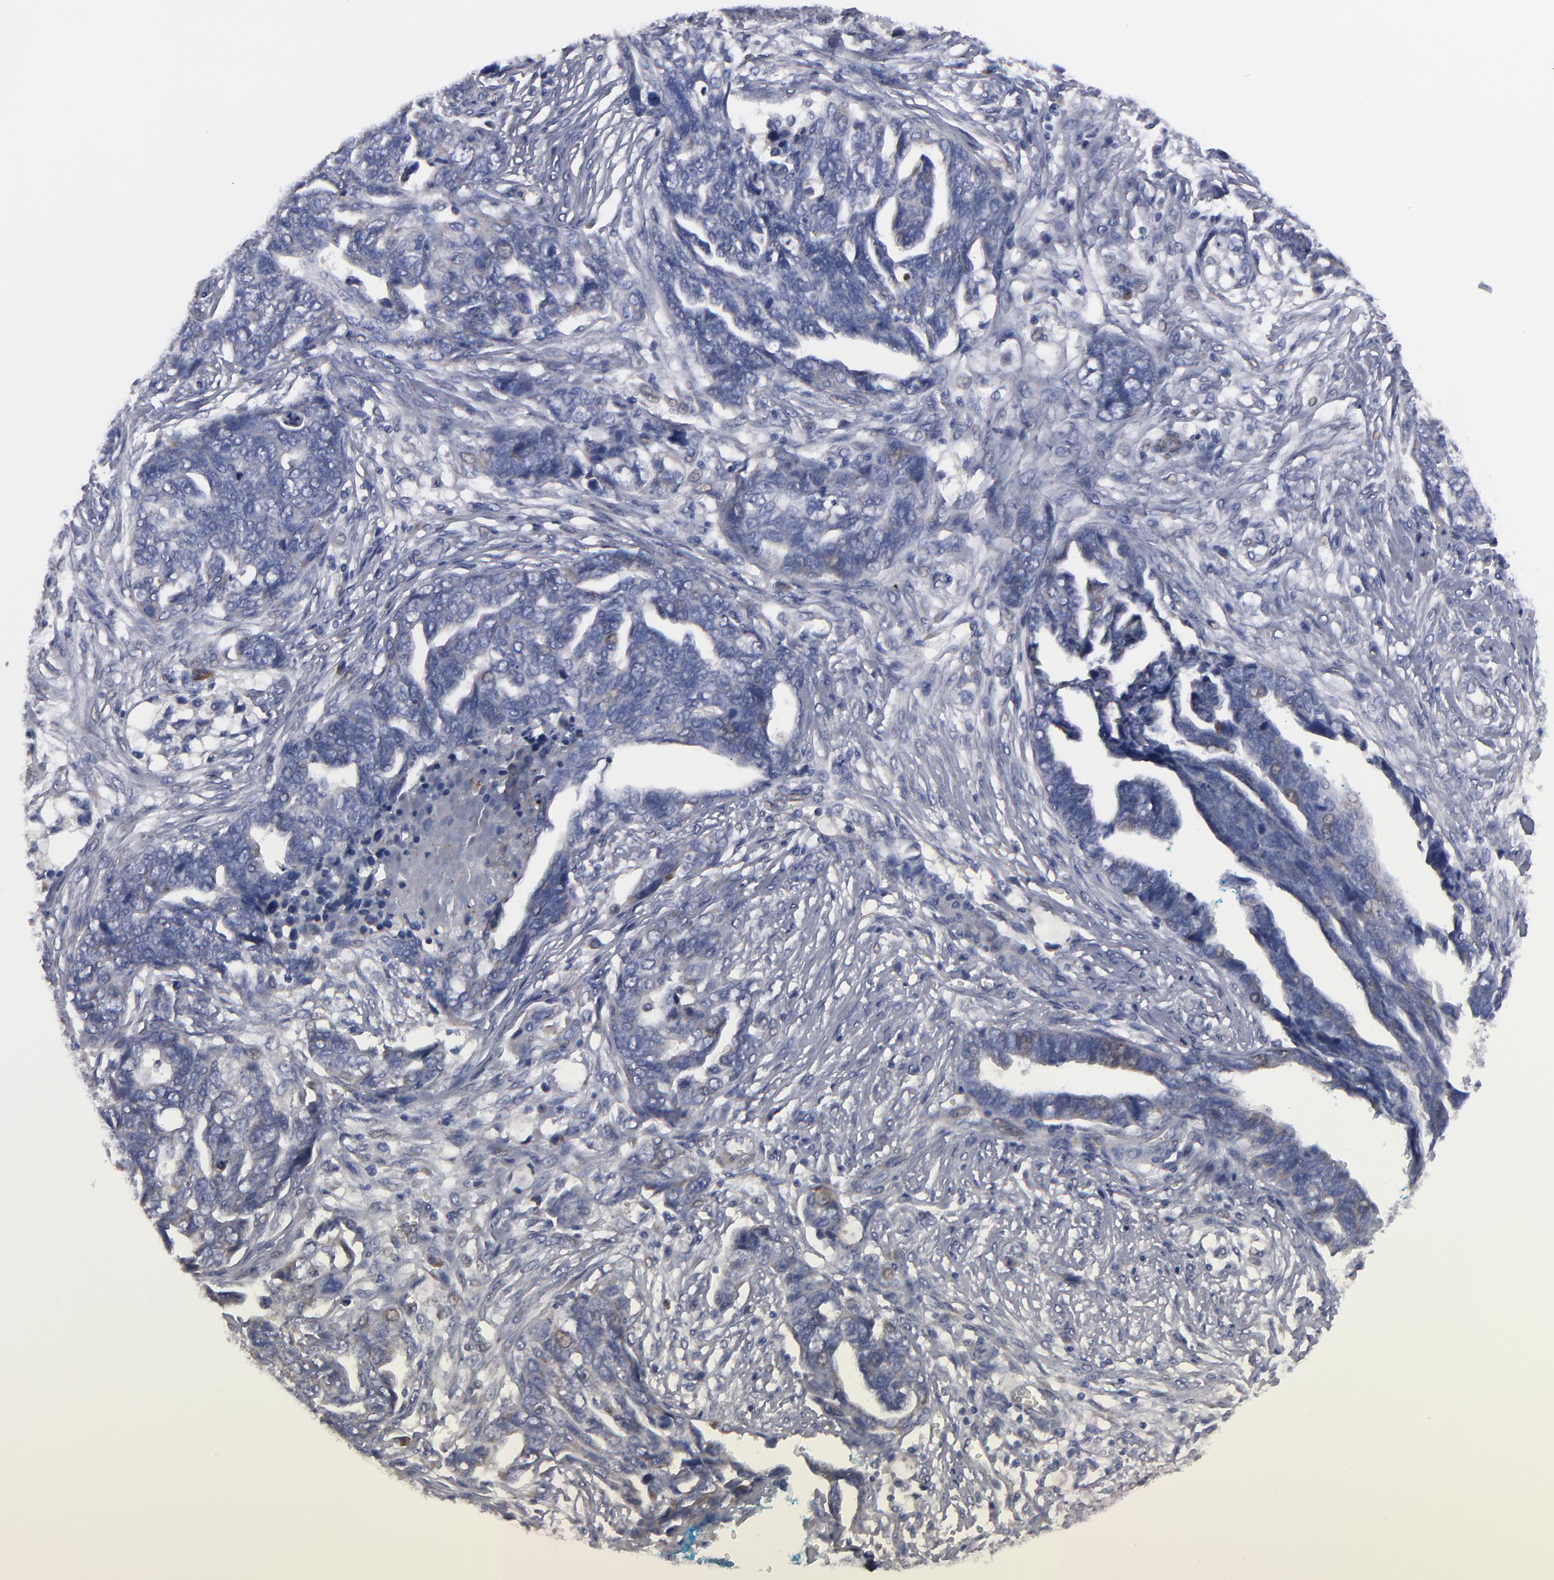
{"staining": {"intensity": "moderate", "quantity": "<25%", "location": "cytoplasmic/membranous"}, "tissue": "ovarian cancer", "cell_type": "Tumor cells", "image_type": "cancer", "snomed": [{"axis": "morphology", "description": "Normal tissue, NOS"}, {"axis": "morphology", "description": "Cystadenocarcinoma, serous, NOS"}, {"axis": "topography", "description": "Fallopian tube"}, {"axis": "topography", "description": "Ovary"}], "caption": "Human serous cystadenocarcinoma (ovarian) stained for a protein (brown) displays moderate cytoplasmic/membranous positive staining in about <25% of tumor cells.", "gene": "CCDC80", "patient": {"sex": "female", "age": 56}}